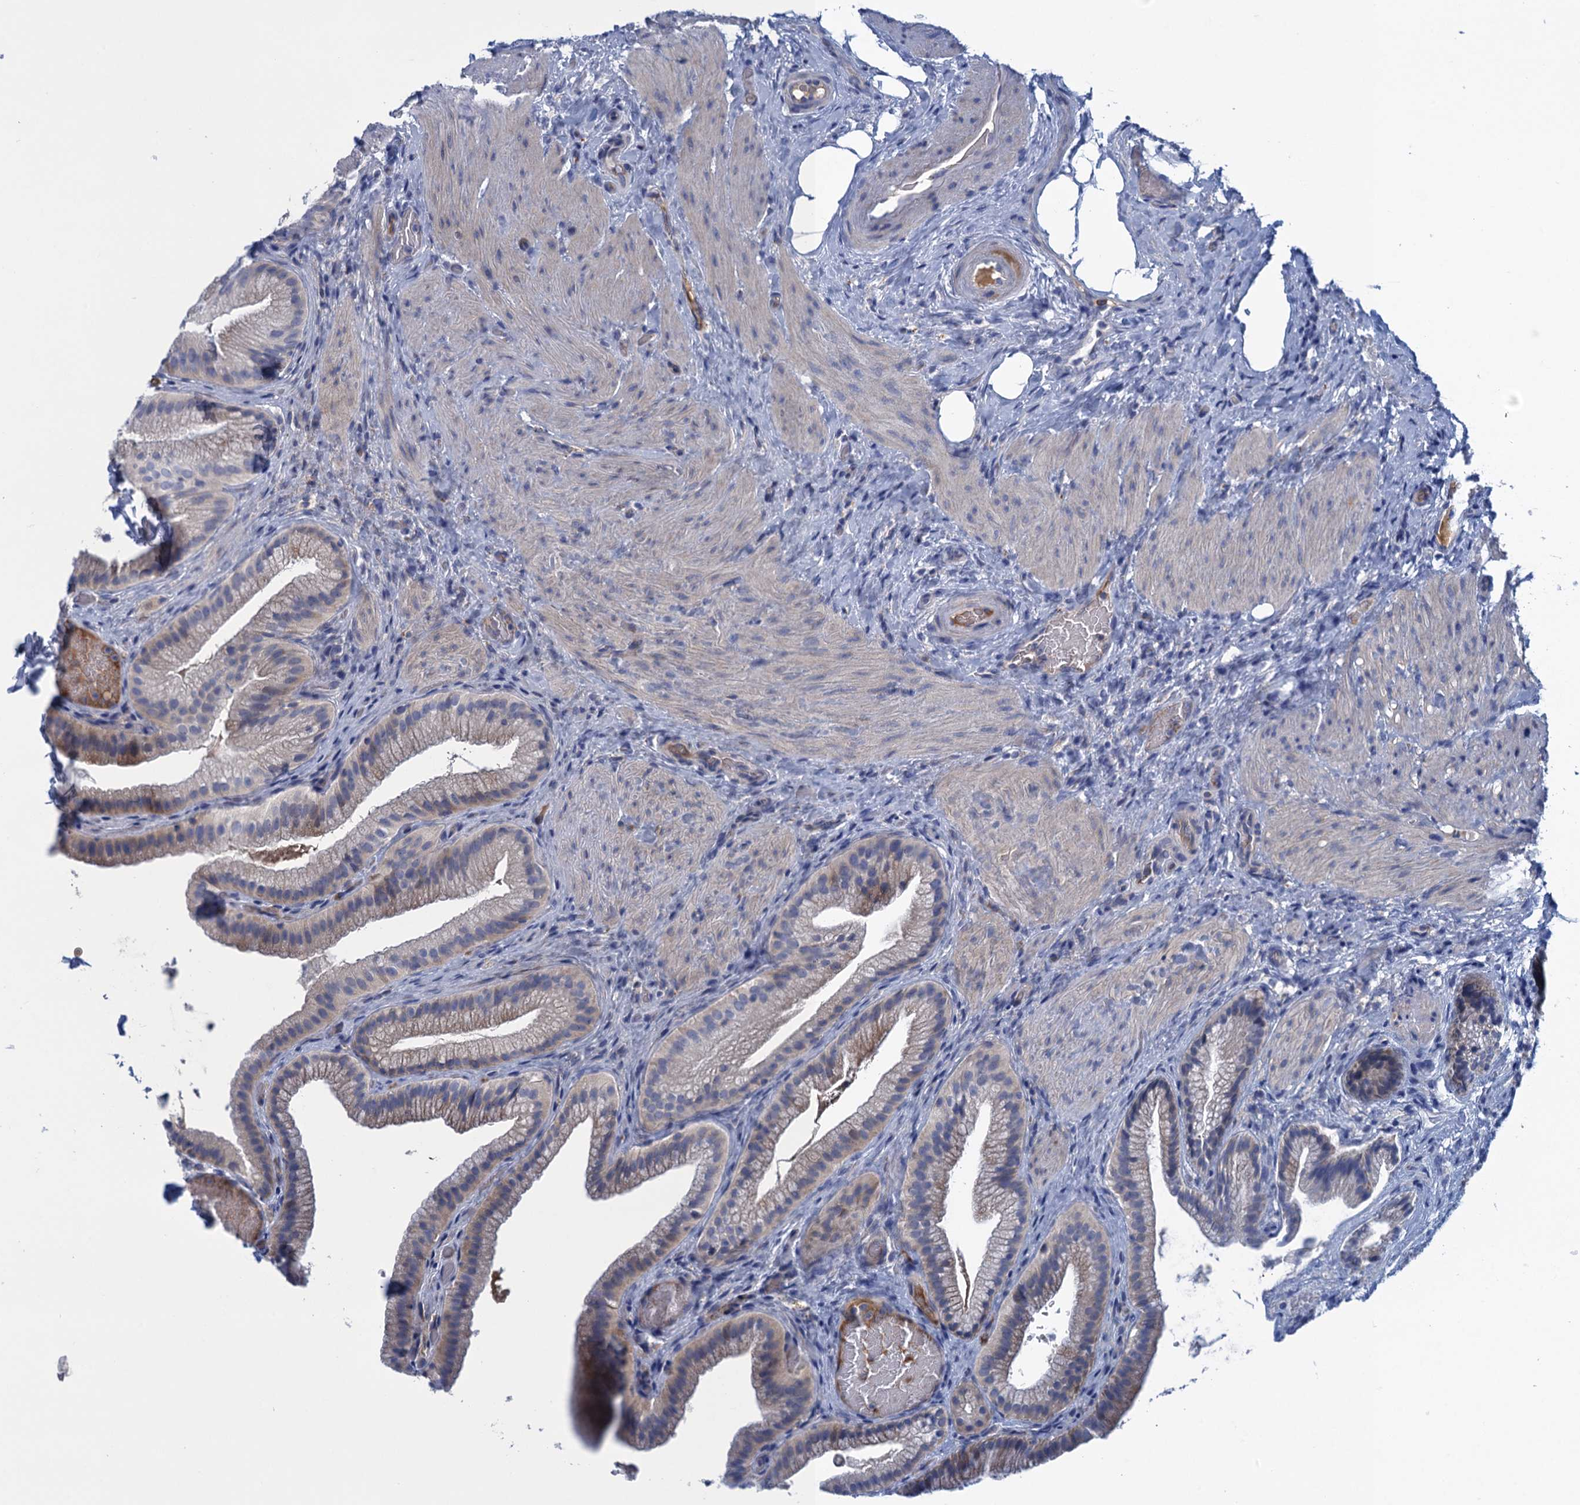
{"staining": {"intensity": "weak", "quantity": "25%-75%", "location": "cytoplasmic/membranous"}, "tissue": "gallbladder", "cell_type": "Glandular cells", "image_type": "normal", "snomed": [{"axis": "morphology", "description": "Normal tissue, NOS"}, {"axis": "morphology", "description": "Inflammation, NOS"}, {"axis": "topography", "description": "Gallbladder"}], "caption": "Immunohistochemistry micrograph of unremarkable gallbladder stained for a protein (brown), which exhibits low levels of weak cytoplasmic/membranous positivity in about 25%-75% of glandular cells.", "gene": "SCEL", "patient": {"sex": "male", "age": 51}}